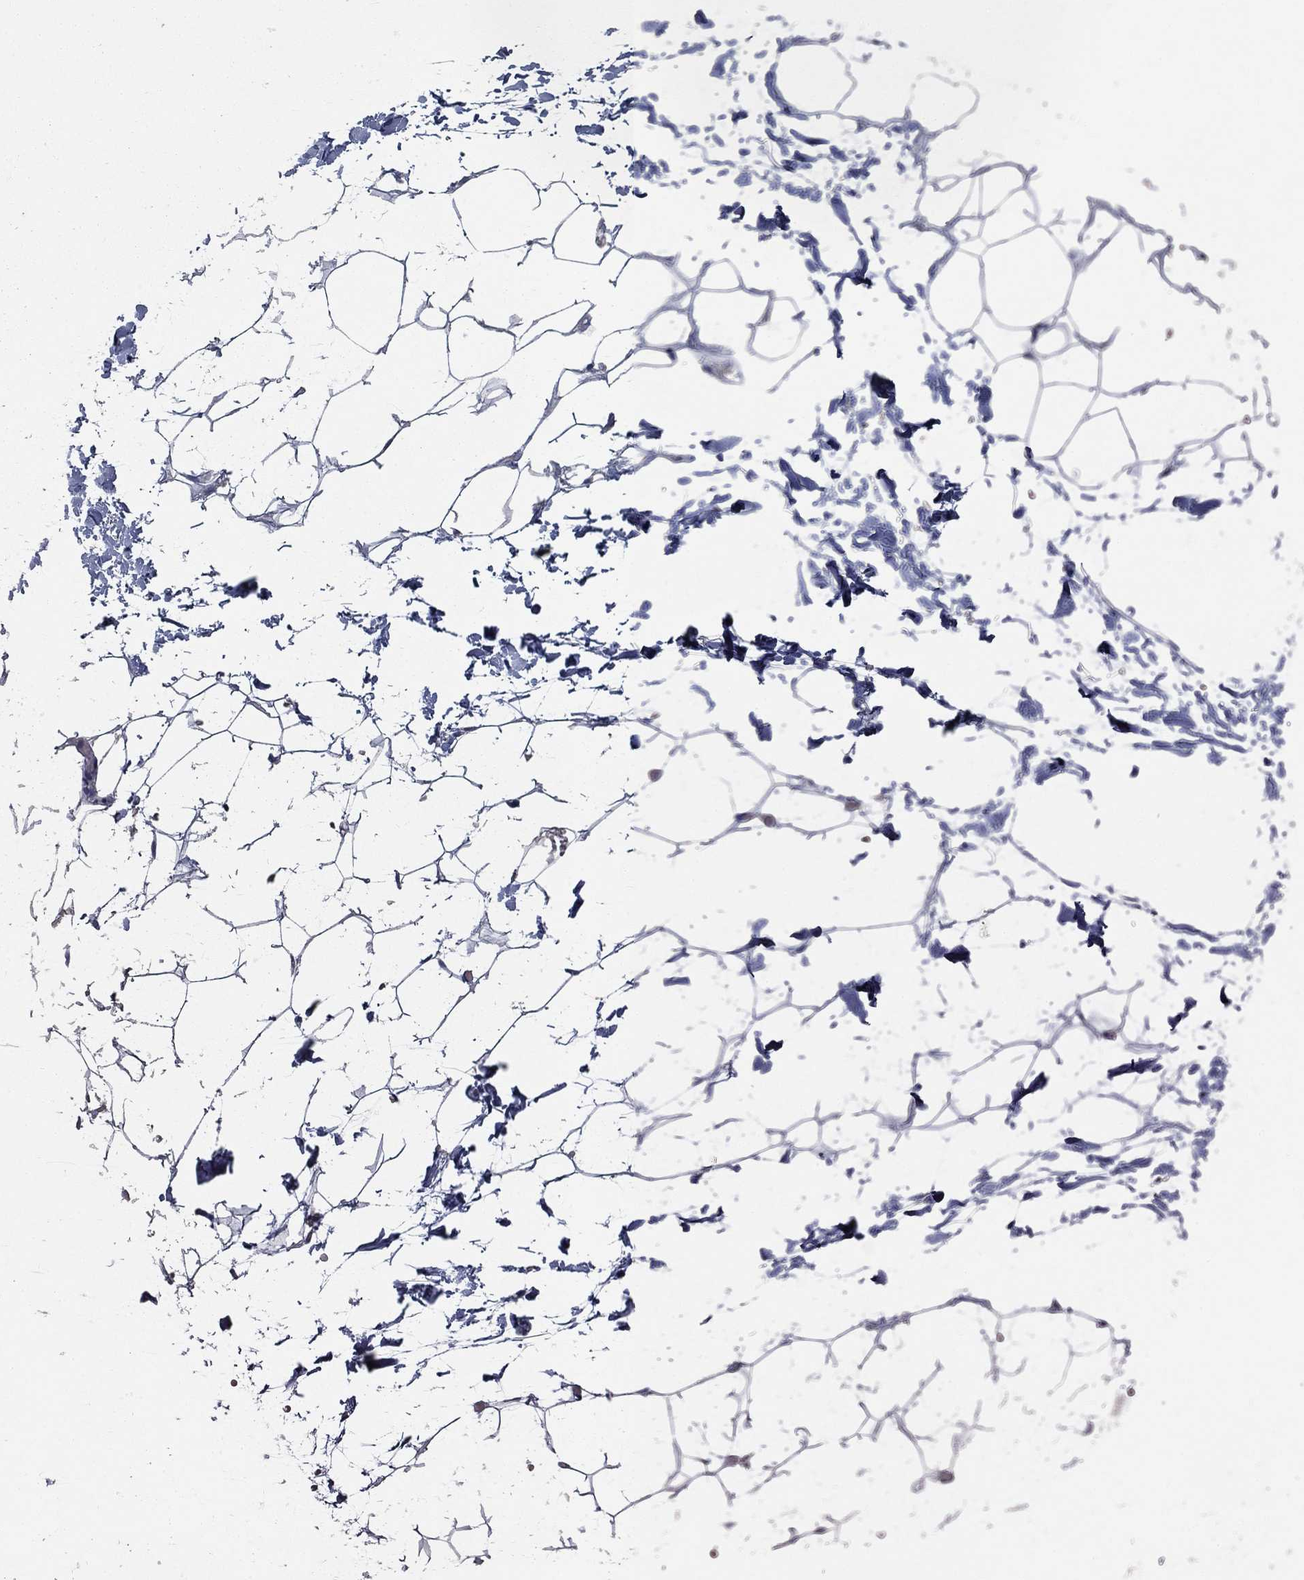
{"staining": {"intensity": "negative", "quantity": "none", "location": "none"}, "tissue": "adipose tissue", "cell_type": "Adipocytes", "image_type": "normal", "snomed": [{"axis": "morphology", "description": "Normal tissue, NOS"}, {"axis": "topography", "description": "Skin"}, {"axis": "topography", "description": "Peripheral nerve tissue"}], "caption": "Protein analysis of benign adipose tissue demonstrates no significant expression in adipocytes.", "gene": "CD274", "patient": {"sex": "female", "age": 56}}